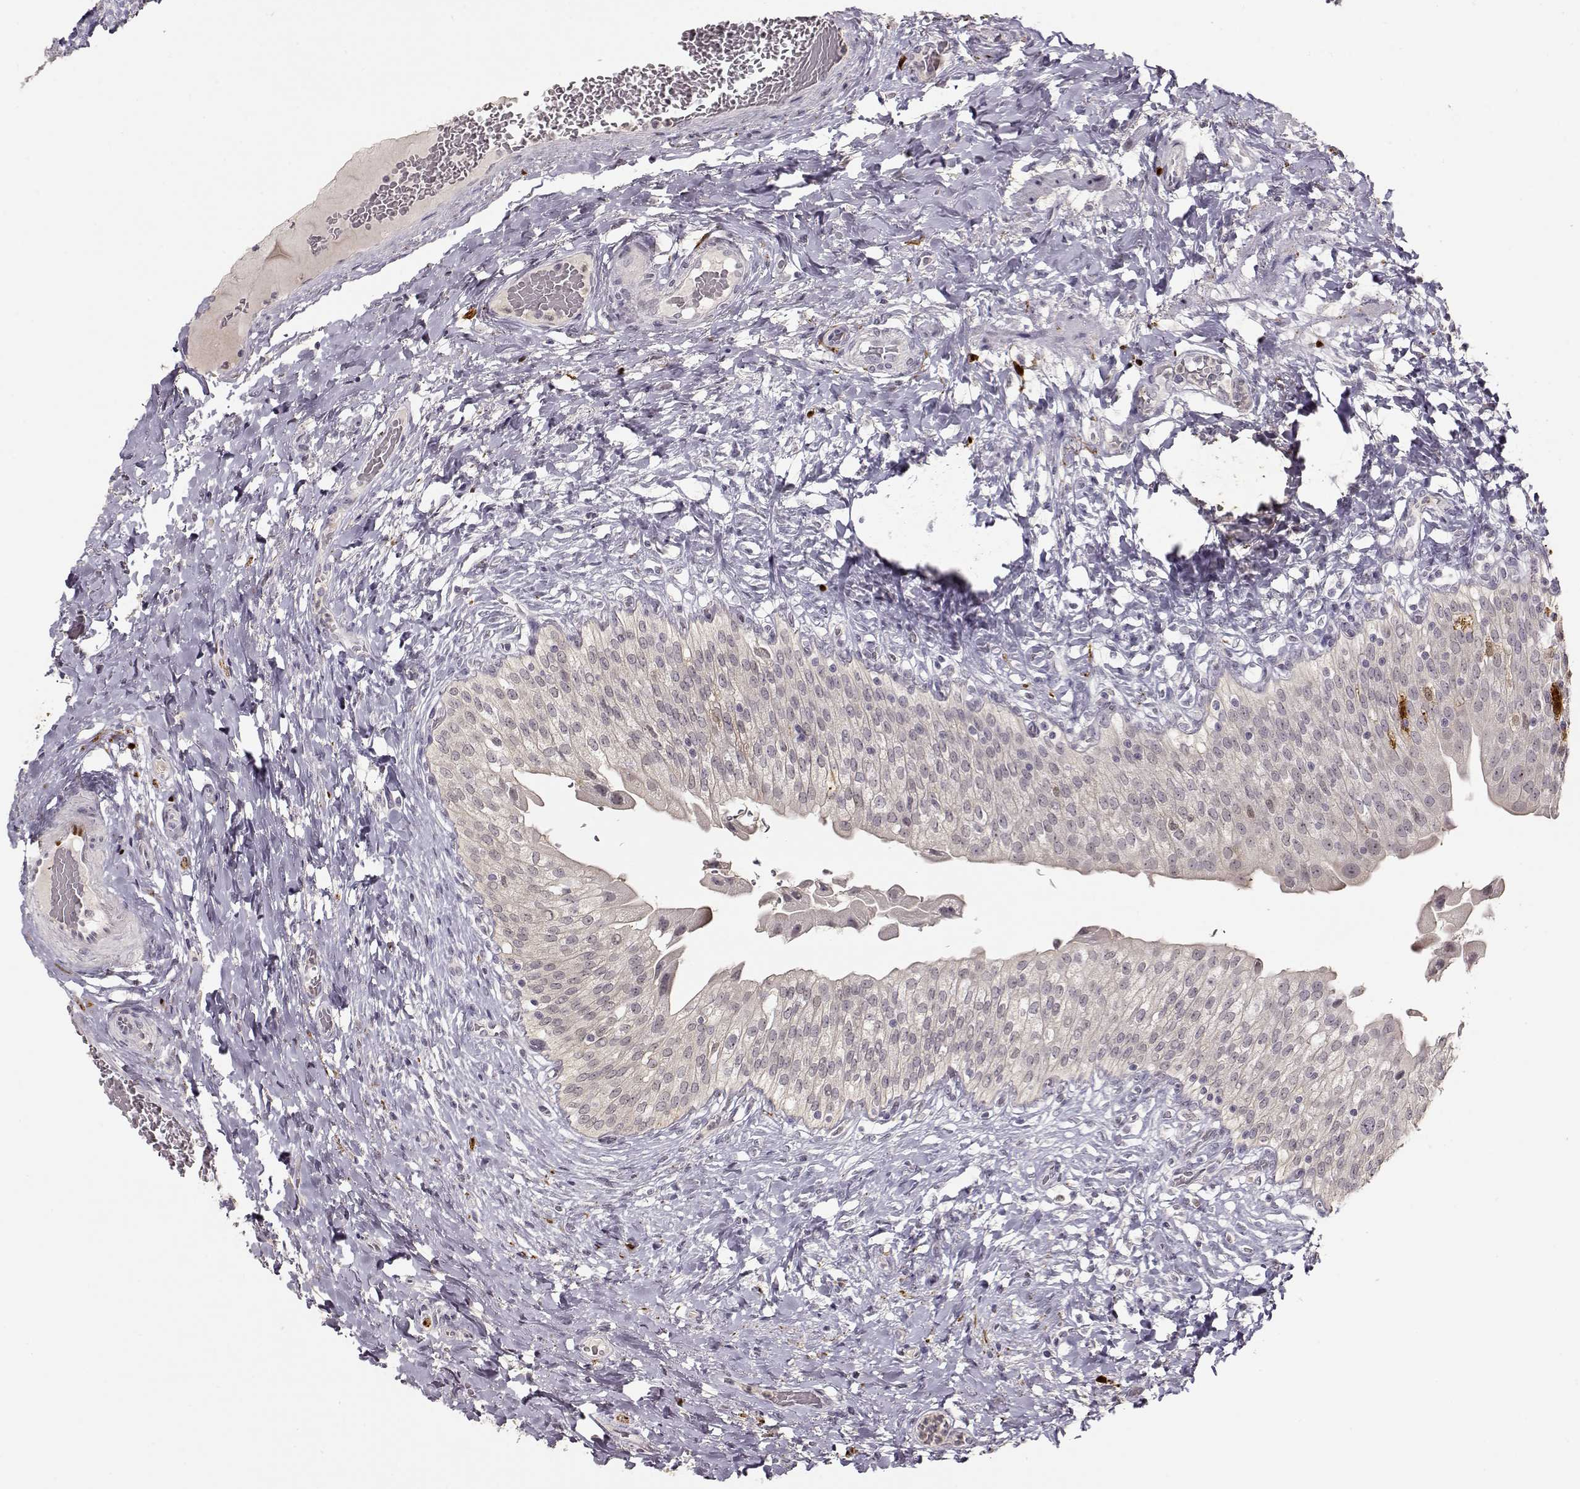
{"staining": {"intensity": "negative", "quantity": "none", "location": "none"}, "tissue": "urinary bladder", "cell_type": "Urothelial cells", "image_type": "normal", "snomed": [{"axis": "morphology", "description": "Normal tissue, NOS"}, {"axis": "morphology", "description": "Inflammation, NOS"}, {"axis": "topography", "description": "Urinary bladder"}], "caption": "Immunohistochemistry (IHC) micrograph of unremarkable human urinary bladder stained for a protein (brown), which demonstrates no expression in urothelial cells.", "gene": "S100B", "patient": {"sex": "male", "age": 64}}